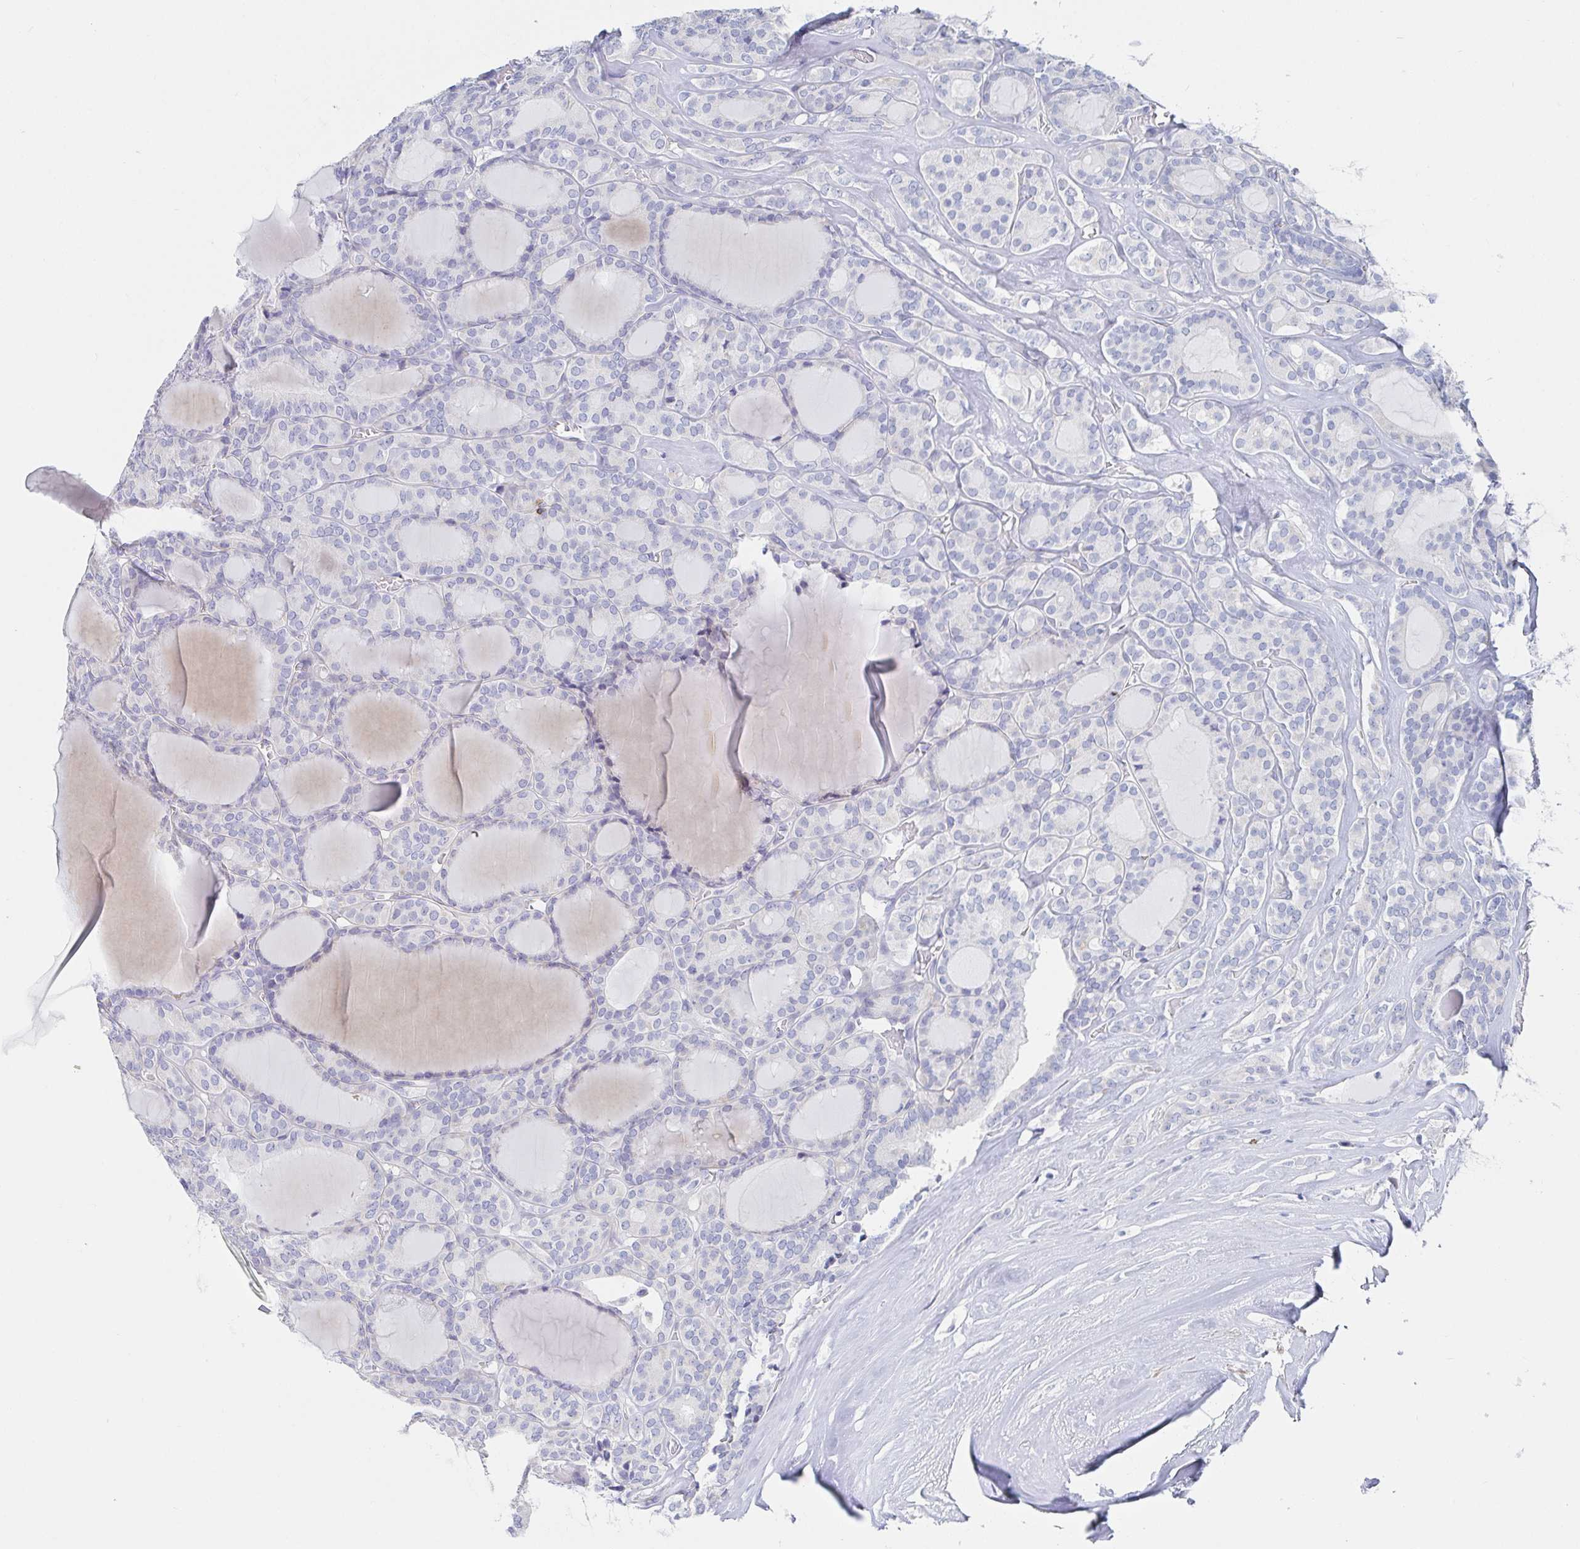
{"staining": {"intensity": "negative", "quantity": "none", "location": "none"}, "tissue": "thyroid cancer", "cell_type": "Tumor cells", "image_type": "cancer", "snomed": [{"axis": "morphology", "description": "Follicular adenoma carcinoma, NOS"}, {"axis": "topography", "description": "Thyroid gland"}], "caption": "Photomicrograph shows no significant protein expression in tumor cells of thyroid follicular adenoma carcinoma.", "gene": "PACSIN1", "patient": {"sex": "male", "age": 74}}